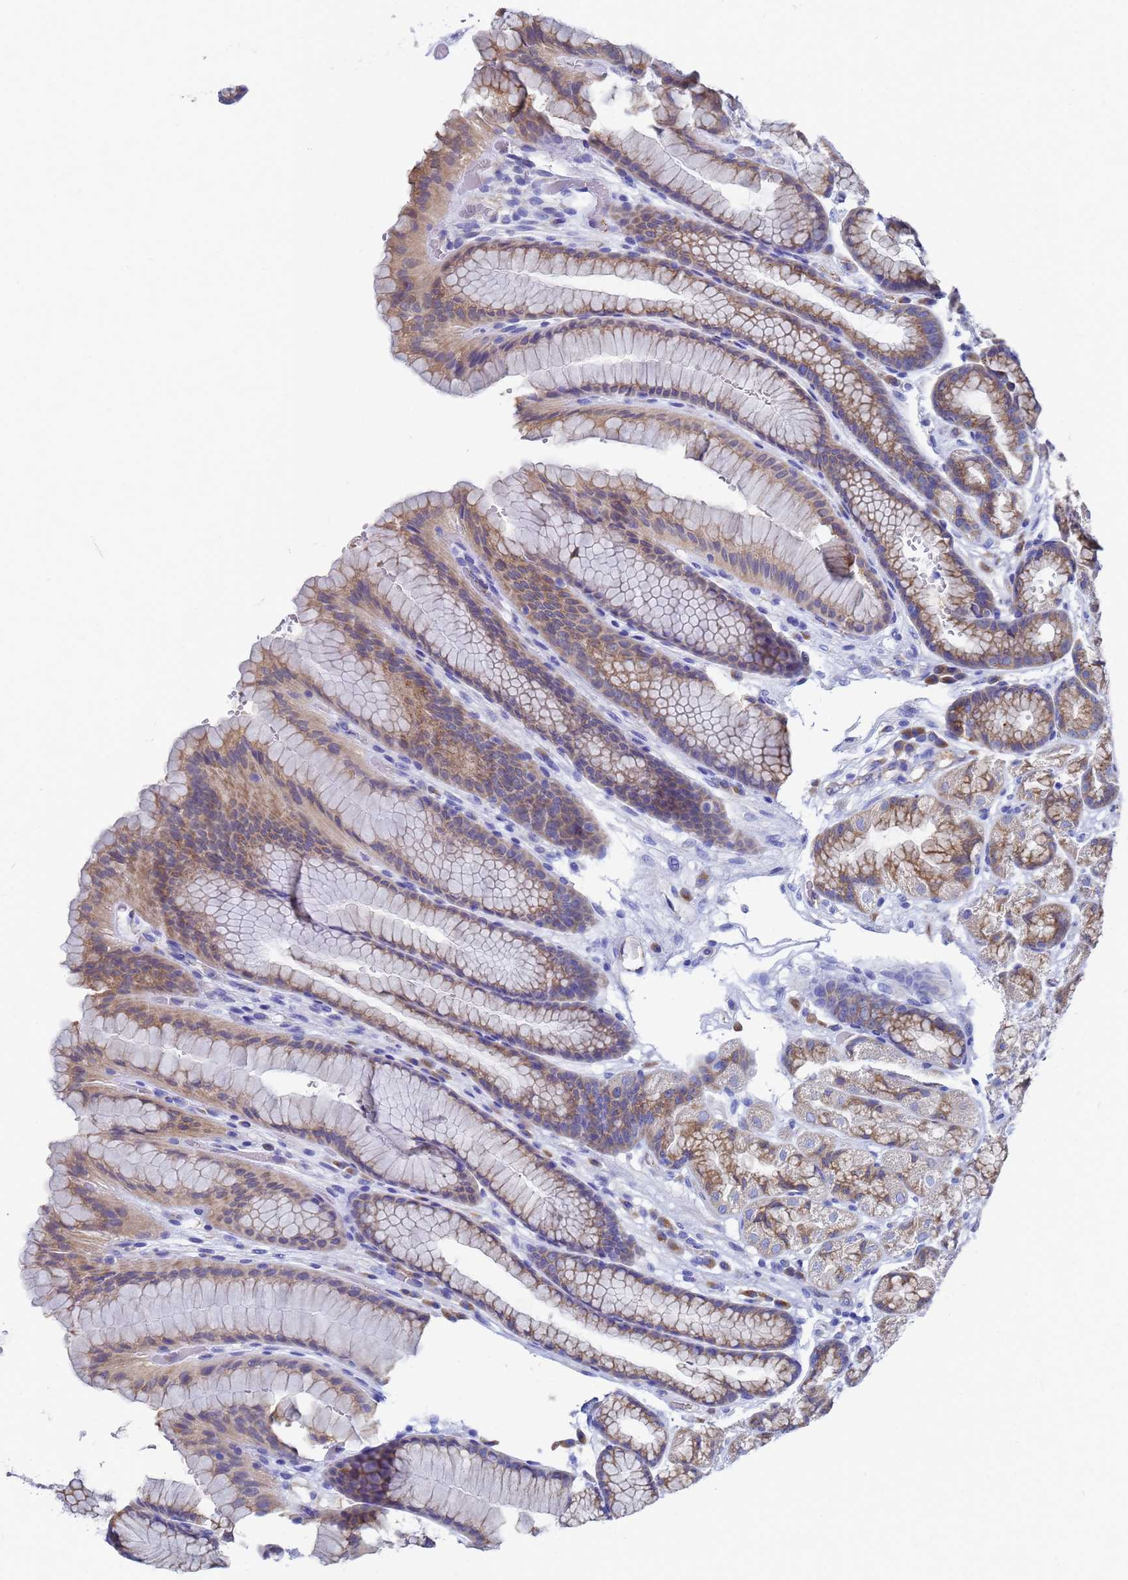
{"staining": {"intensity": "moderate", "quantity": ">75%", "location": "cytoplasmic/membranous"}, "tissue": "stomach", "cell_type": "Glandular cells", "image_type": "normal", "snomed": [{"axis": "morphology", "description": "Normal tissue, NOS"}, {"axis": "morphology", "description": "Adenocarcinoma, NOS"}, {"axis": "topography", "description": "Stomach"}], "caption": "IHC image of normal stomach: human stomach stained using IHC demonstrates medium levels of moderate protein expression localized specifically in the cytoplasmic/membranous of glandular cells, appearing as a cytoplasmic/membranous brown color.", "gene": "TM4SF4", "patient": {"sex": "male", "age": 57}}